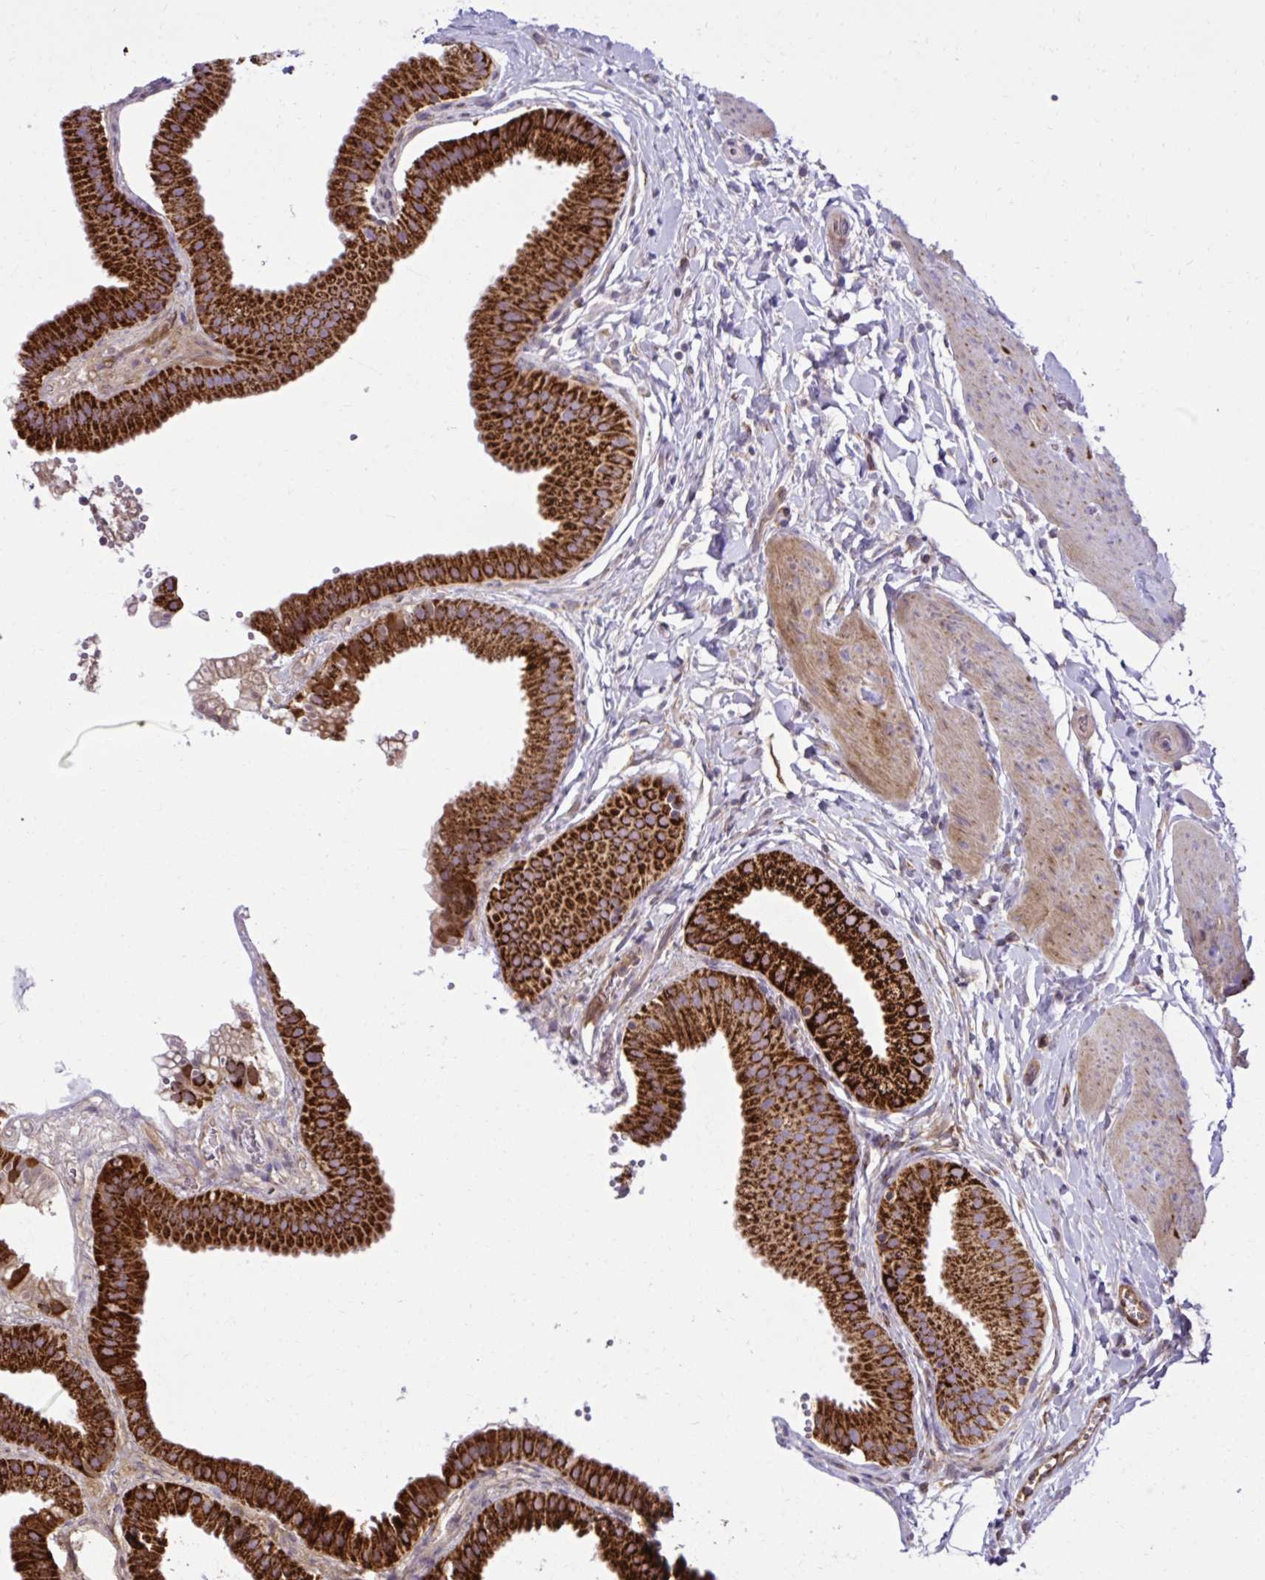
{"staining": {"intensity": "strong", "quantity": ">75%", "location": "cytoplasmic/membranous"}, "tissue": "gallbladder", "cell_type": "Glandular cells", "image_type": "normal", "snomed": [{"axis": "morphology", "description": "Normal tissue, NOS"}, {"axis": "topography", "description": "Gallbladder"}], "caption": "Immunohistochemistry of normal gallbladder exhibits high levels of strong cytoplasmic/membranous positivity in about >75% of glandular cells.", "gene": "LIMS1", "patient": {"sex": "female", "age": 63}}